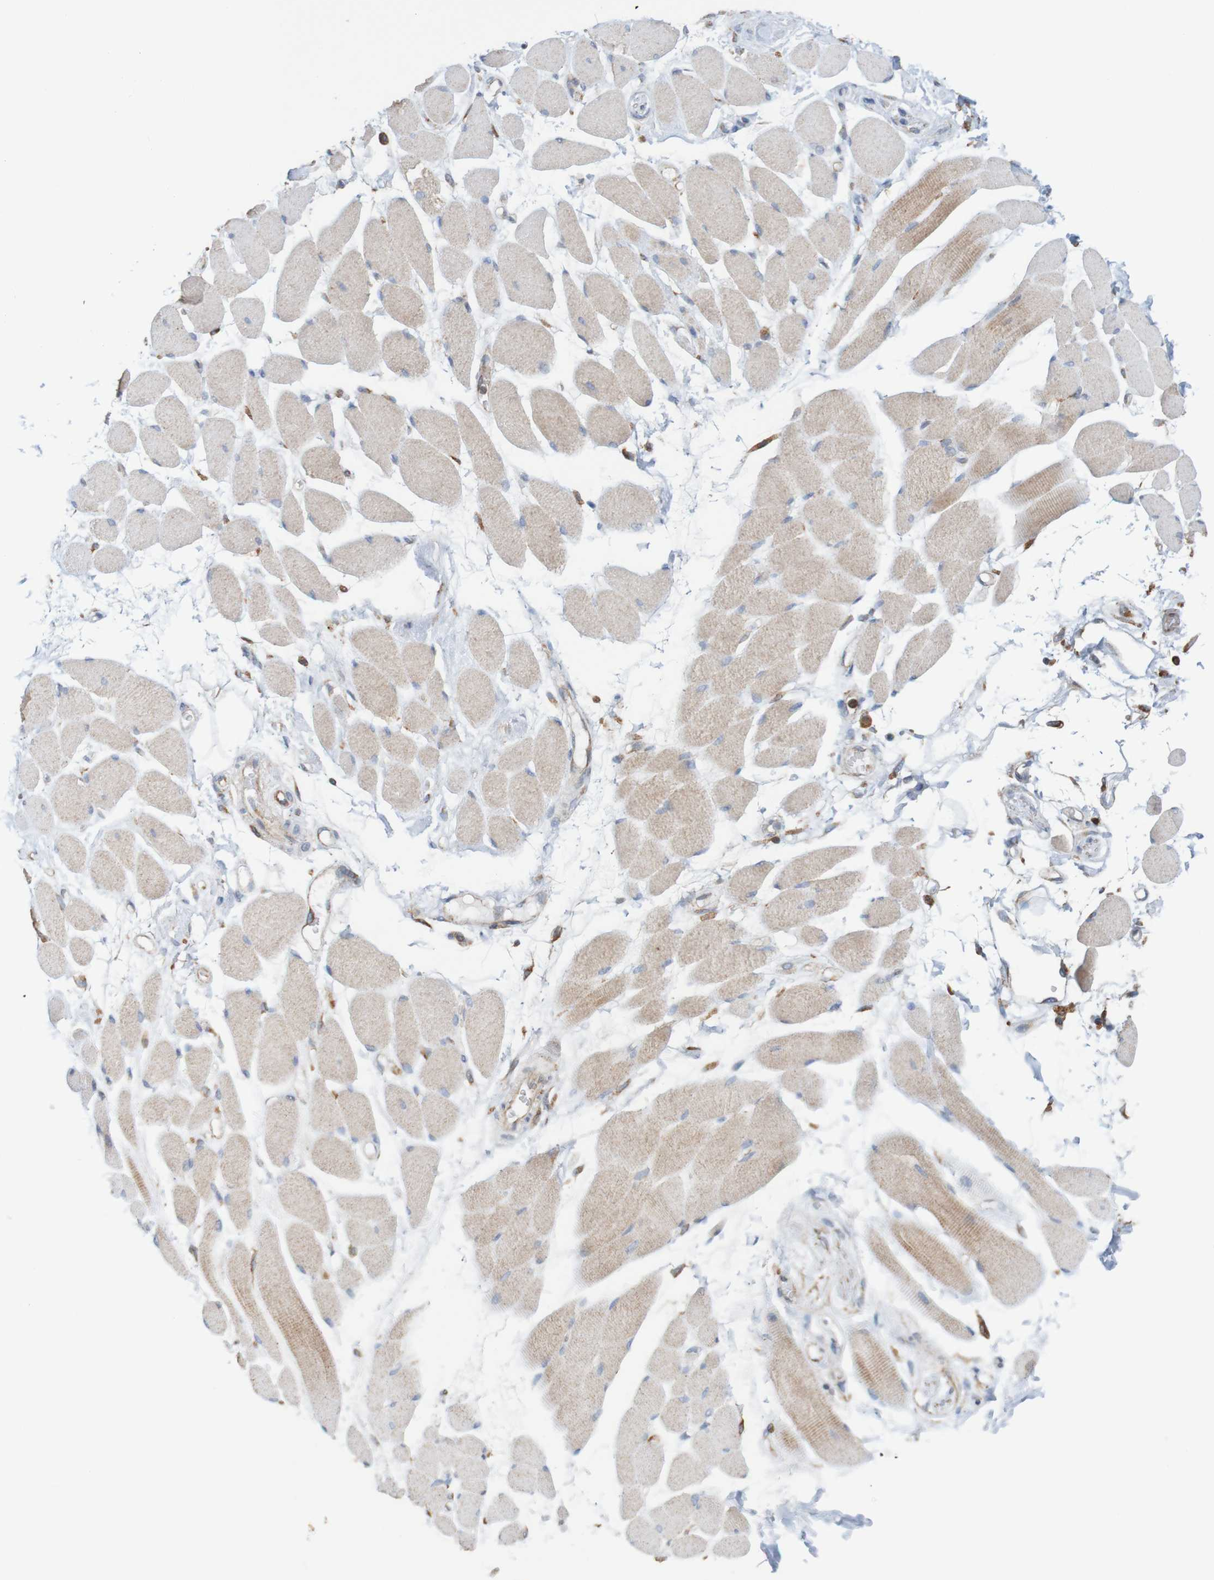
{"staining": {"intensity": "weak", "quantity": "25%-75%", "location": "cytoplasmic/membranous"}, "tissue": "skeletal muscle", "cell_type": "Myocytes", "image_type": "normal", "snomed": [{"axis": "morphology", "description": "Normal tissue, NOS"}, {"axis": "topography", "description": "Skeletal muscle"}, {"axis": "topography", "description": "Peripheral nerve tissue"}], "caption": "This is a micrograph of immunohistochemistry (IHC) staining of normal skeletal muscle, which shows weak expression in the cytoplasmic/membranous of myocytes.", "gene": "PDIA3", "patient": {"sex": "female", "age": 84}}